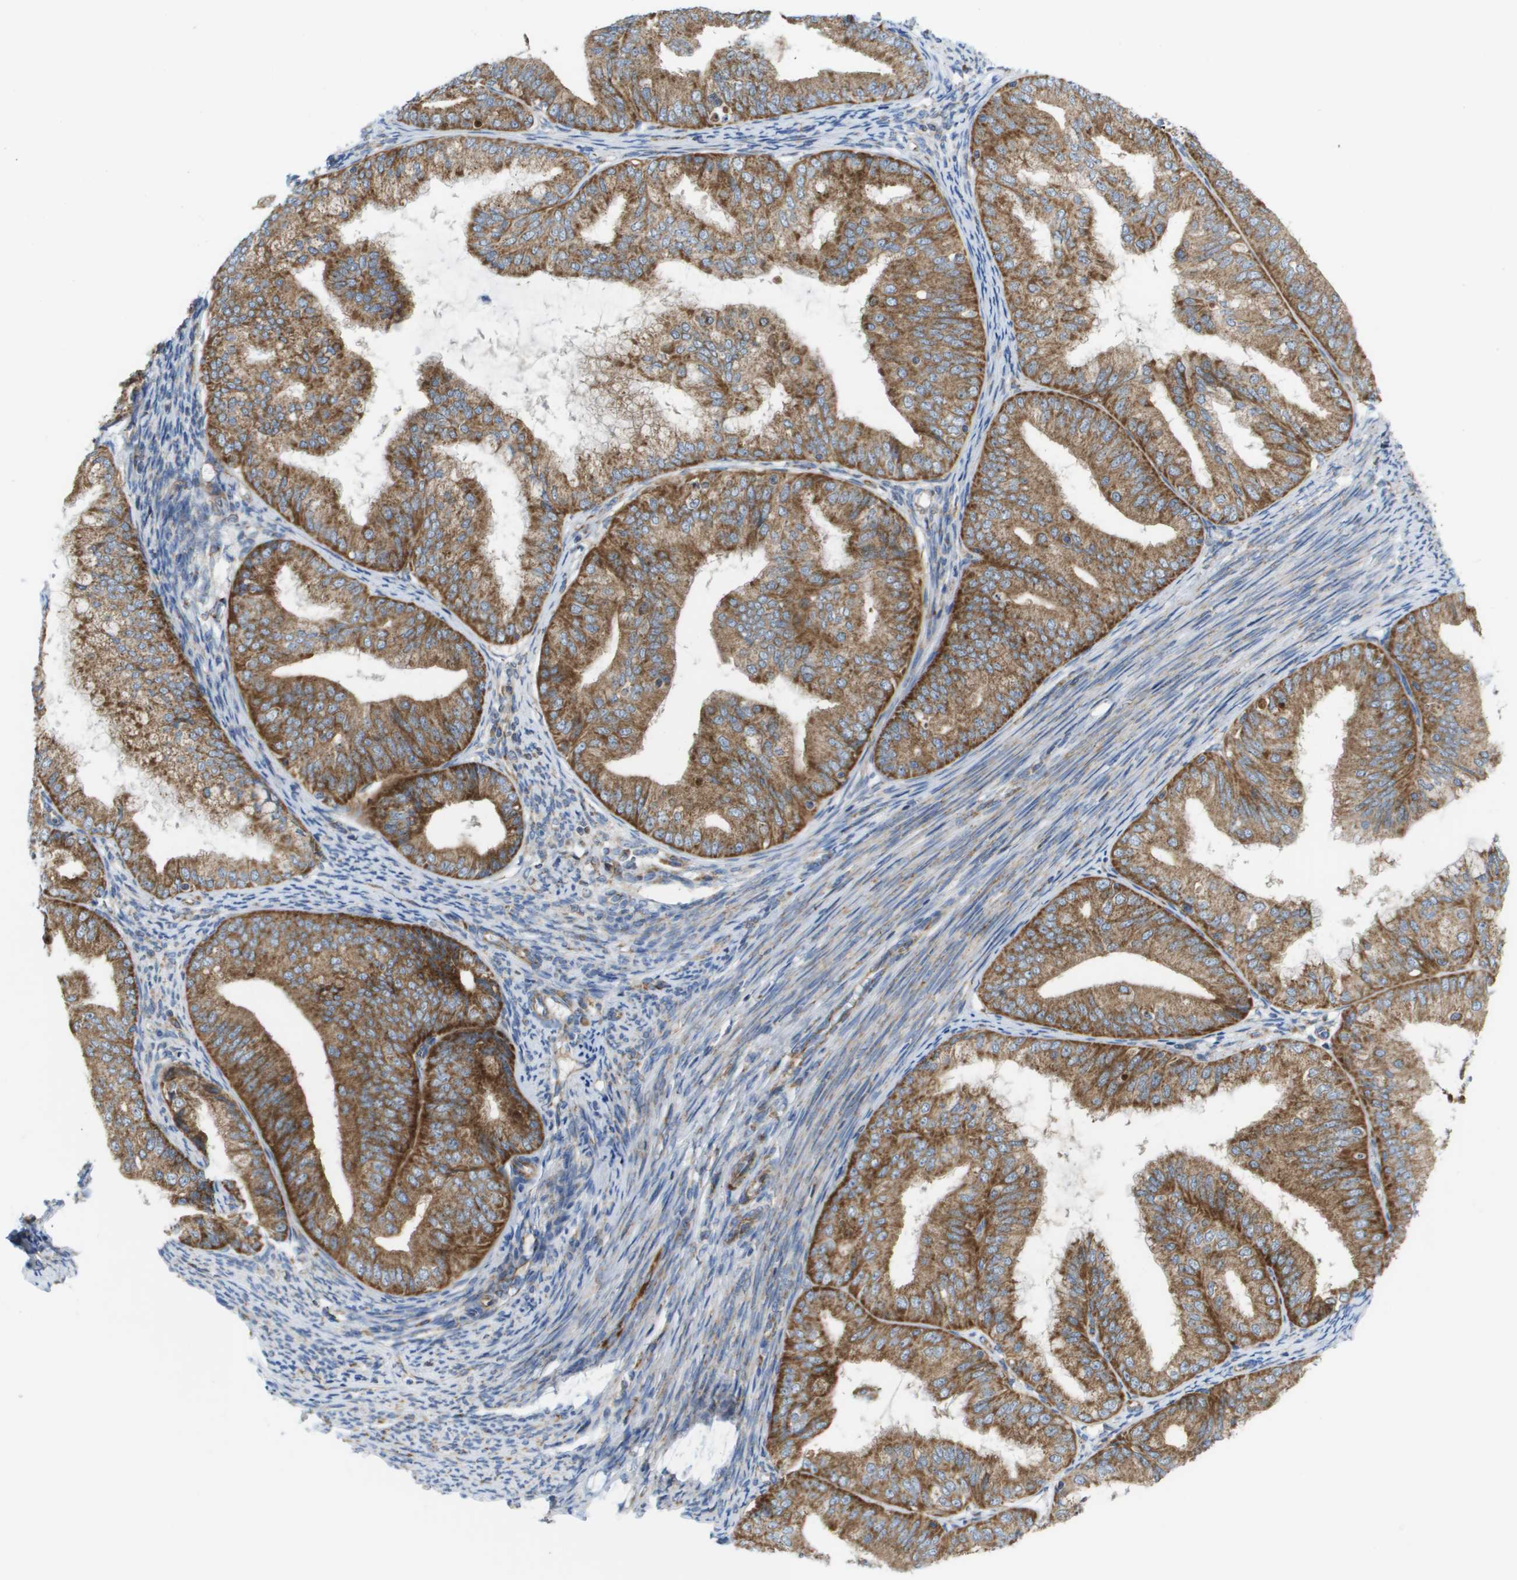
{"staining": {"intensity": "strong", "quantity": ">75%", "location": "cytoplasmic/membranous"}, "tissue": "endometrial cancer", "cell_type": "Tumor cells", "image_type": "cancer", "snomed": [{"axis": "morphology", "description": "Adenocarcinoma, NOS"}, {"axis": "topography", "description": "Endometrium"}], "caption": "DAB immunohistochemical staining of human endometrial adenocarcinoma exhibits strong cytoplasmic/membranous protein expression in about >75% of tumor cells.", "gene": "FIS1", "patient": {"sex": "female", "age": 63}}